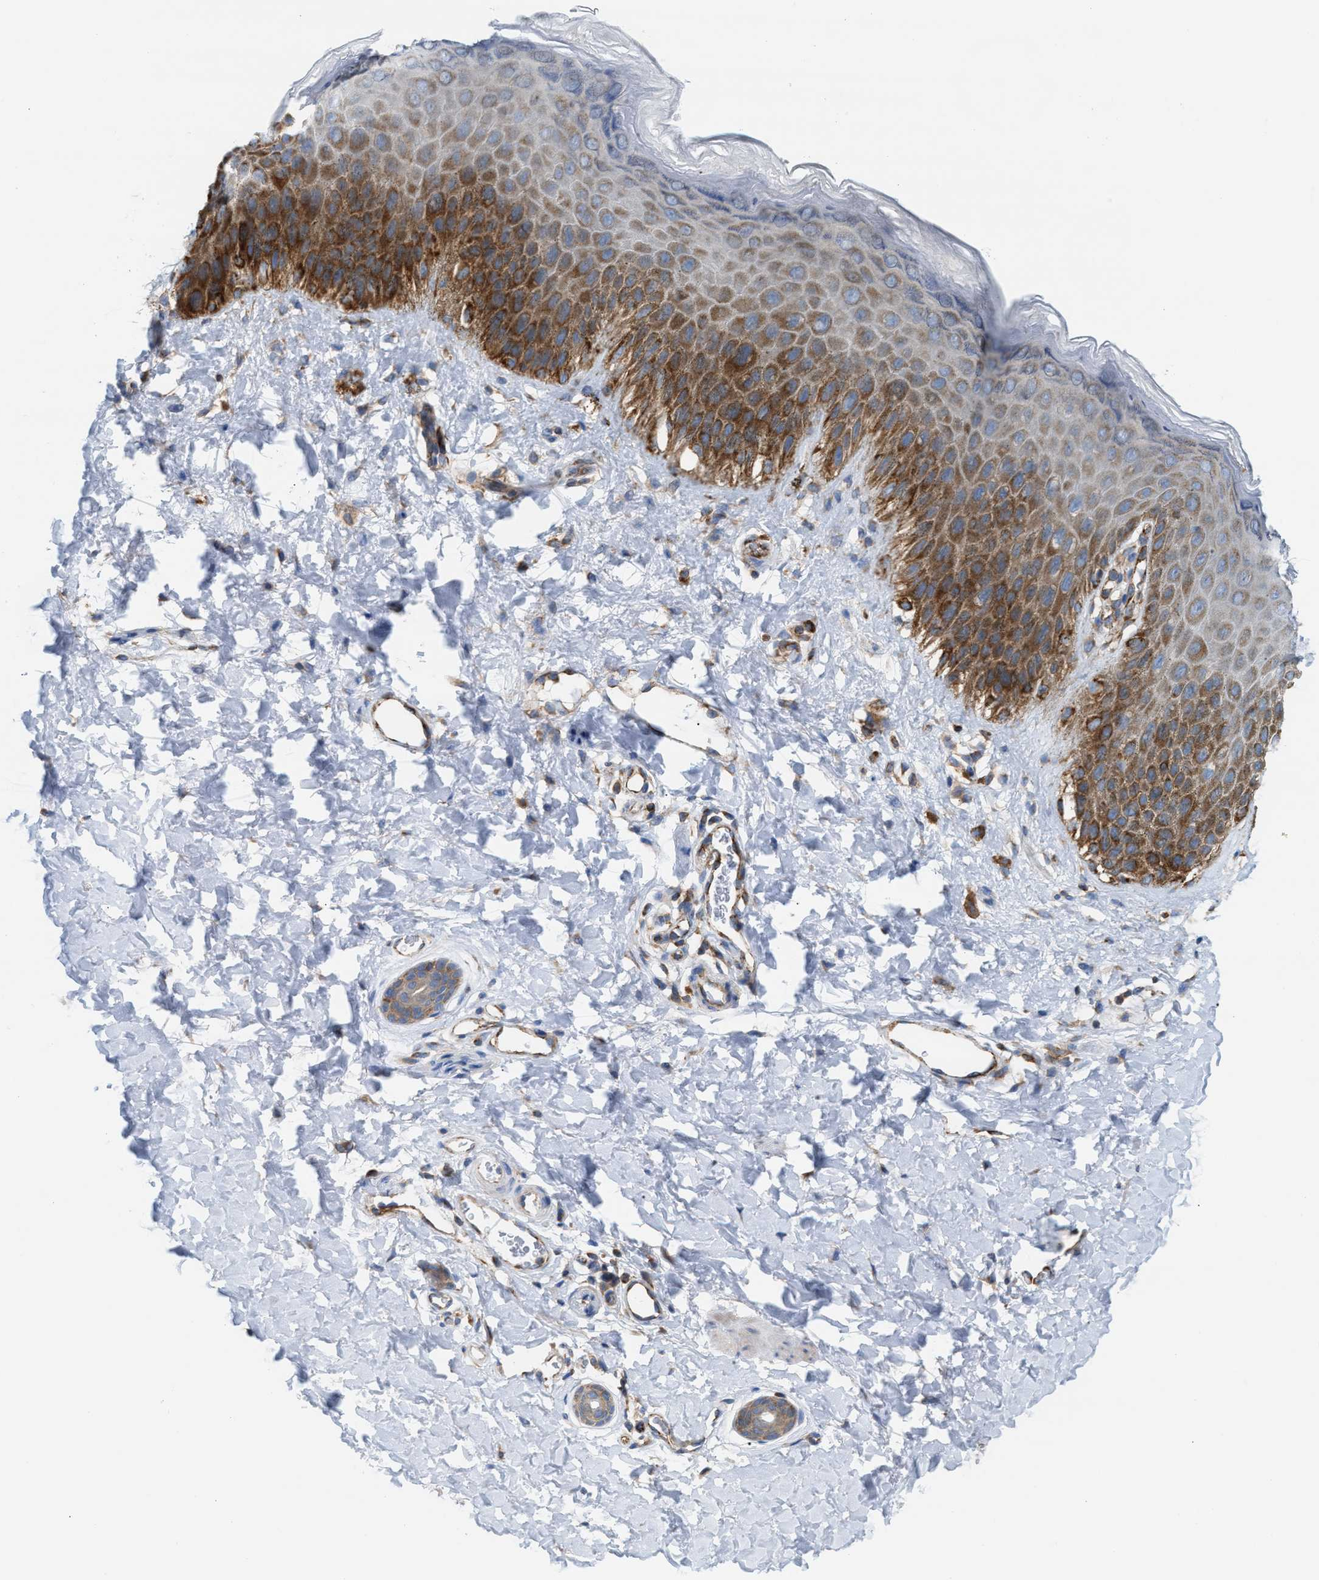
{"staining": {"intensity": "moderate", "quantity": "25%-75%", "location": "cytoplasmic/membranous"}, "tissue": "skin", "cell_type": "Epidermal cells", "image_type": "normal", "snomed": [{"axis": "morphology", "description": "Normal tissue, NOS"}, {"axis": "topography", "description": "Anal"}], "caption": "A high-resolution photomicrograph shows immunohistochemistry (IHC) staining of benign skin, which reveals moderate cytoplasmic/membranous positivity in about 25%-75% of epidermal cells.", "gene": "TBC1D15", "patient": {"sex": "male", "age": 44}}